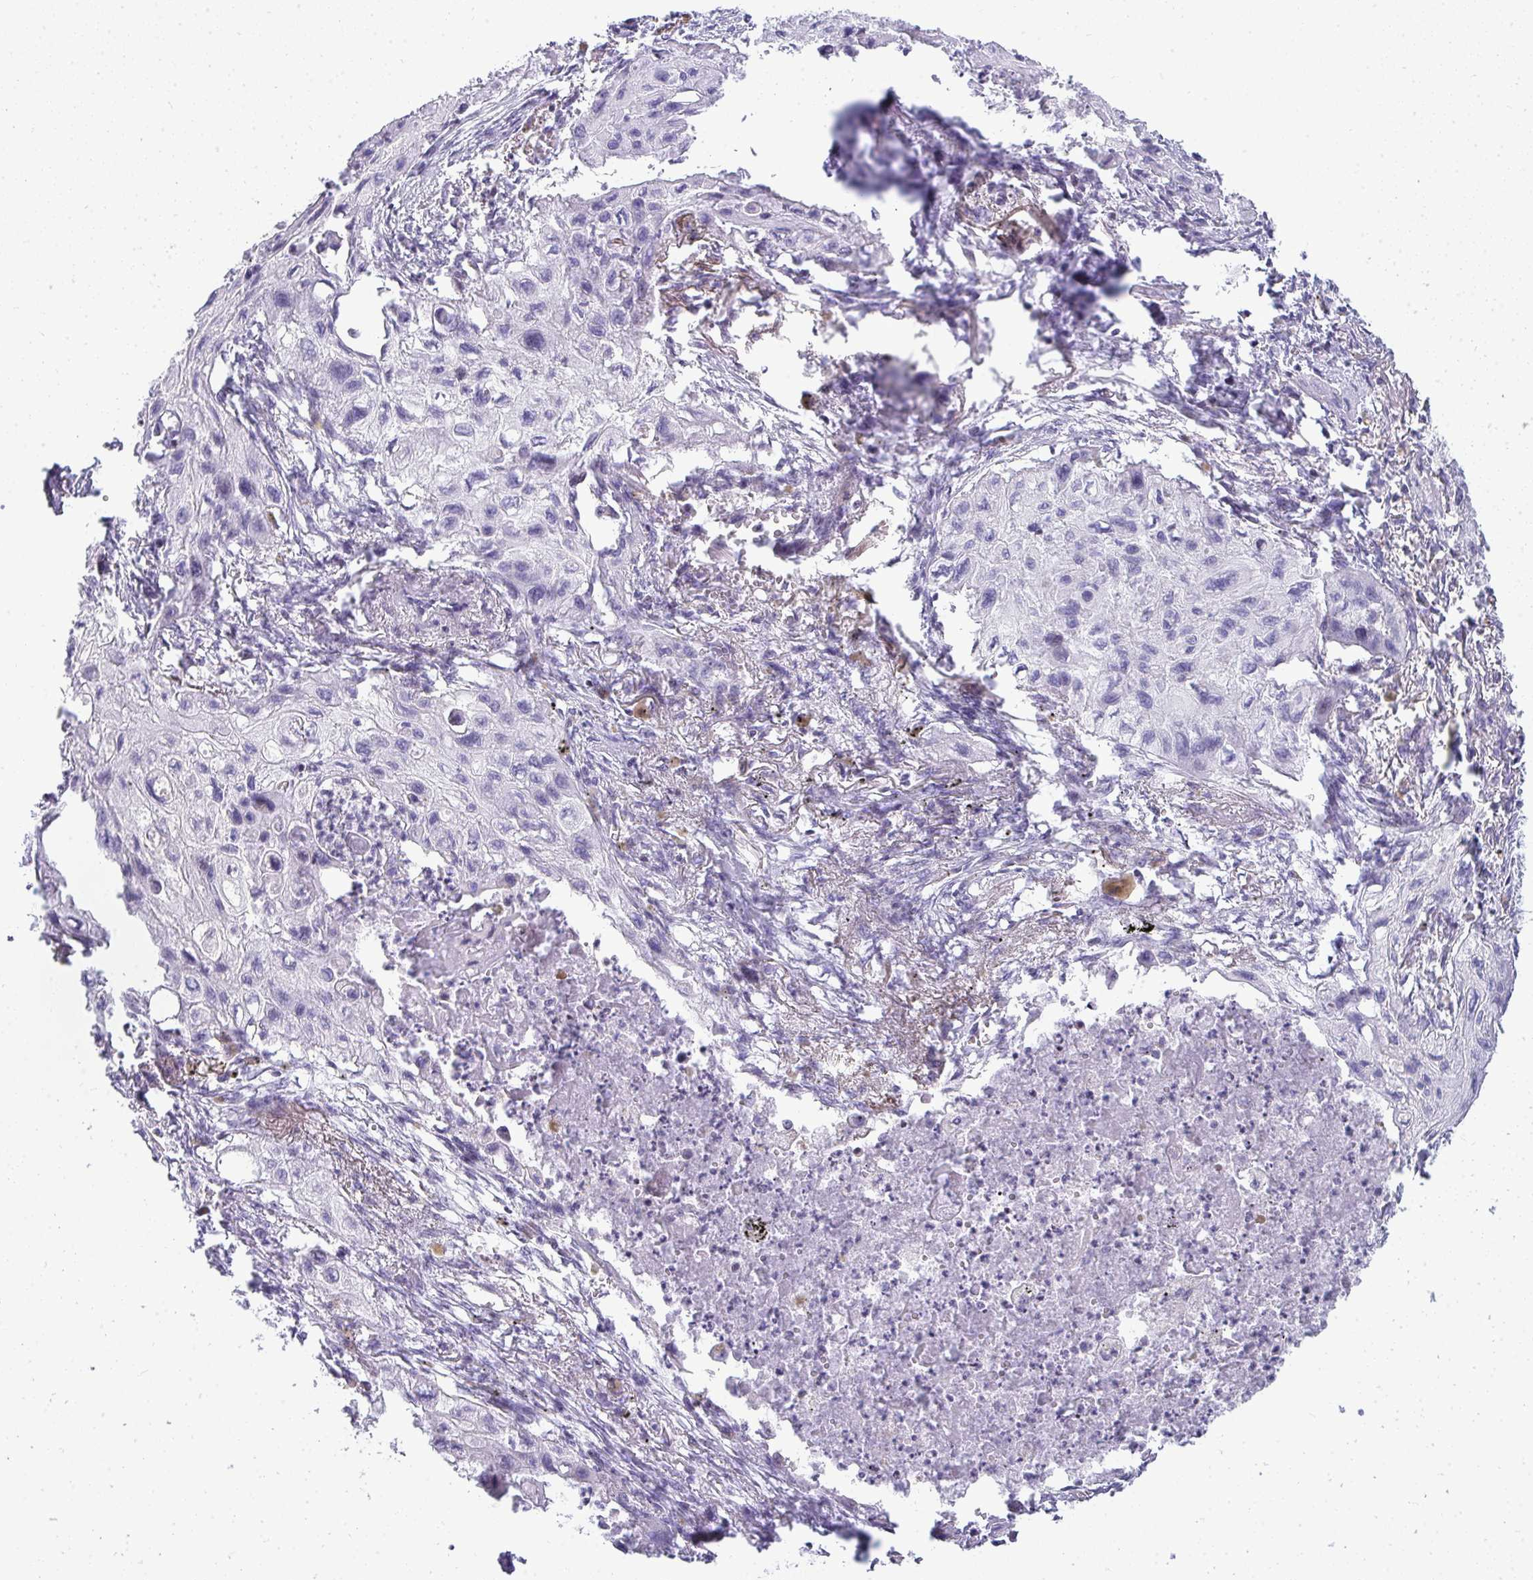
{"staining": {"intensity": "negative", "quantity": "none", "location": "none"}, "tissue": "lung cancer", "cell_type": "Tumor cells", "image_type": "cancer", "snomed": [{"axis": "morphology", "description": "Squamous cell carcinoma, NOS"}, {"axis": "topography", "description": "Lung"}], "caption": "This is a histopathology image of immunohistochemistry (IHC) staining of lung squamous cell carcinoma, which shows no staining in tumor cells.", "gene": "ZNF182", "patient": {"sex": "male", "age": 71}}